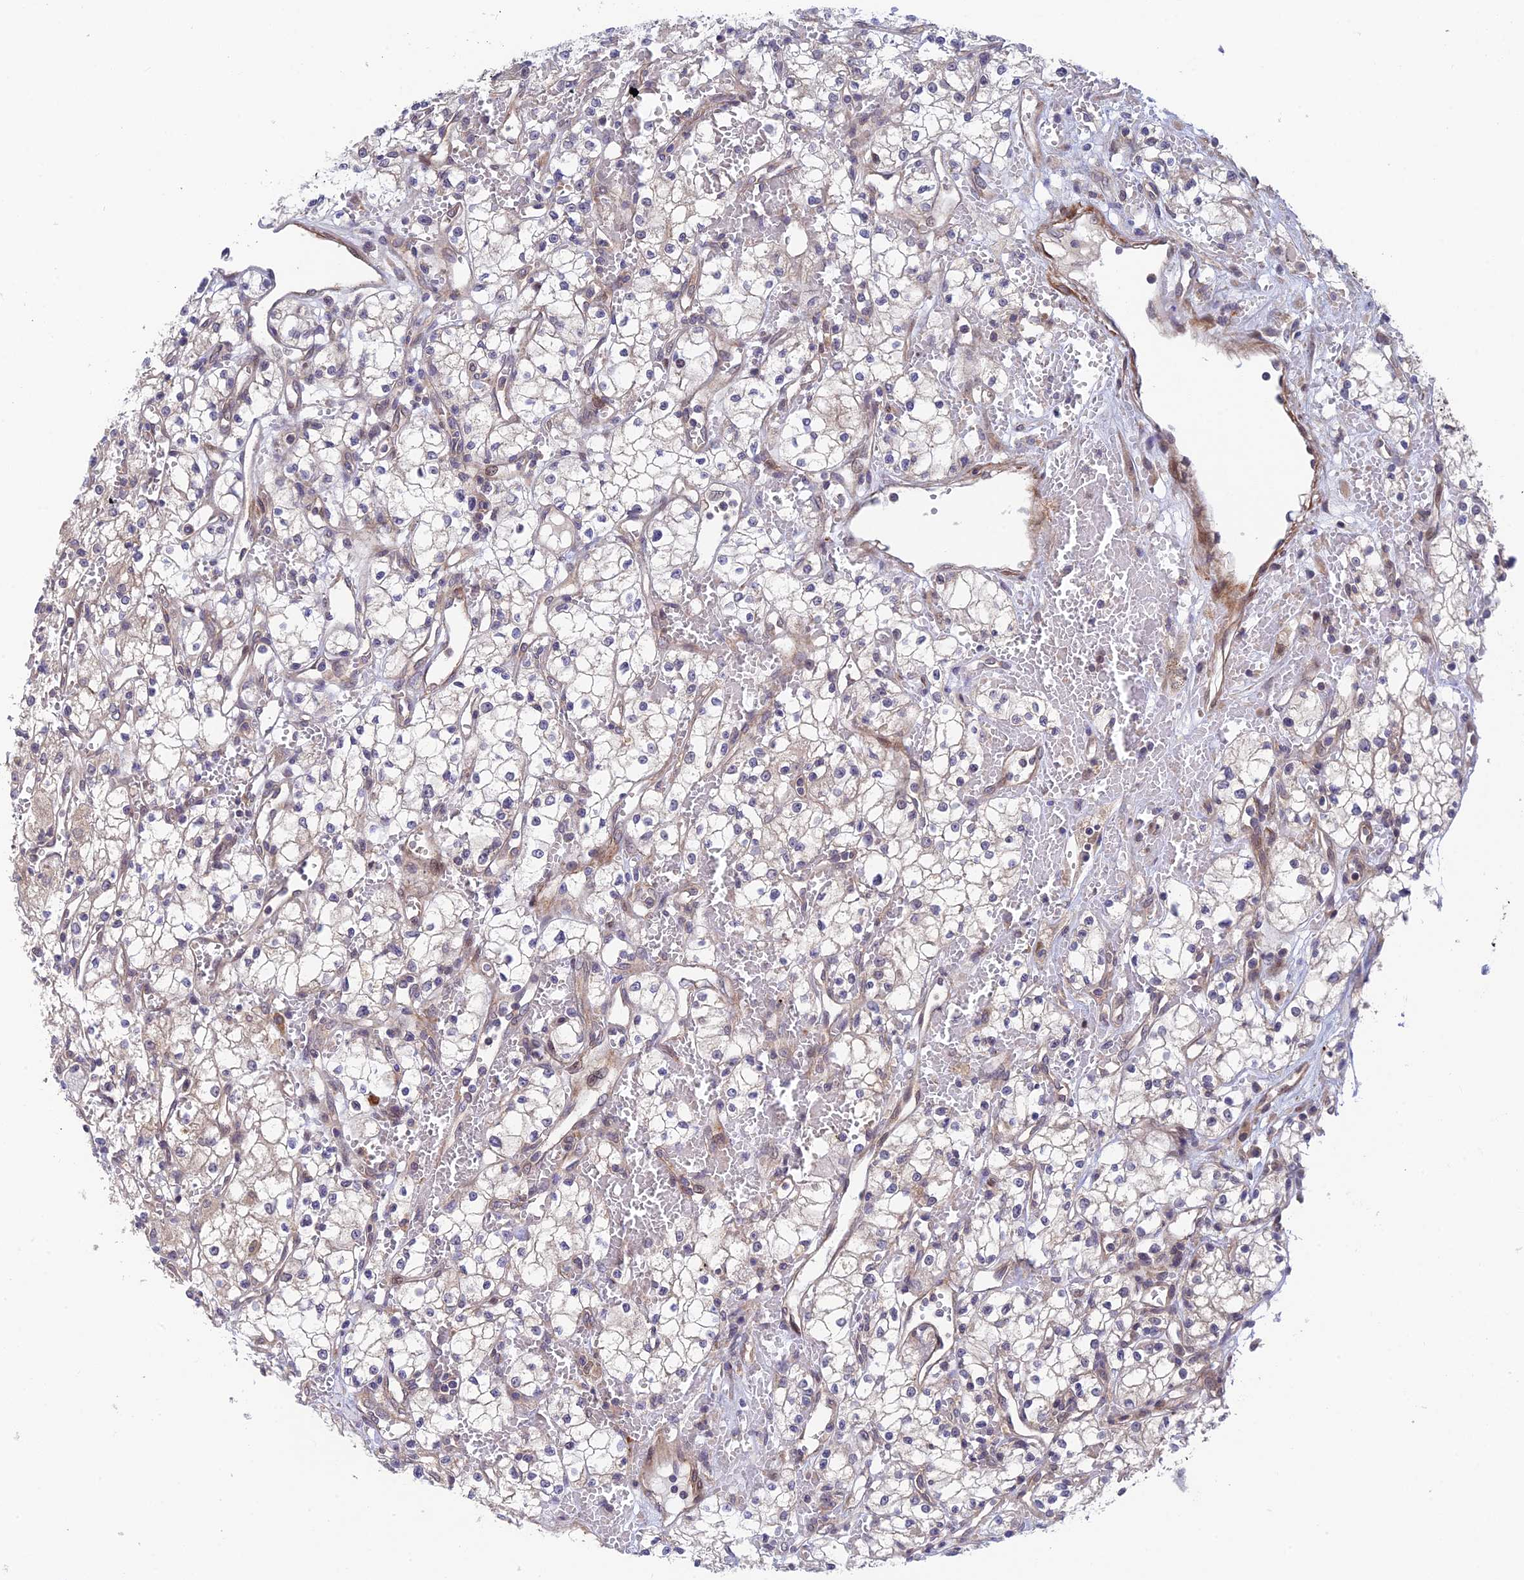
{"staining": {"intensity": "negative", "quantity": "none", "location": "none"}, "tissue": "renal cancer", "cell_type": "Tumor cells", "image_type": "cancer", "snomed": [{"axis": "morphology", "description": "Adenocarcinoma, NOS"}, {"axis": "topography", "description": "Kidney"}], "caption": "This is an IHC micrograph of human adenocarcinoma (renal). There is no expression in tumor cells.", "gene": "UROS", "patient": {"sex": "male", "age": 59}}